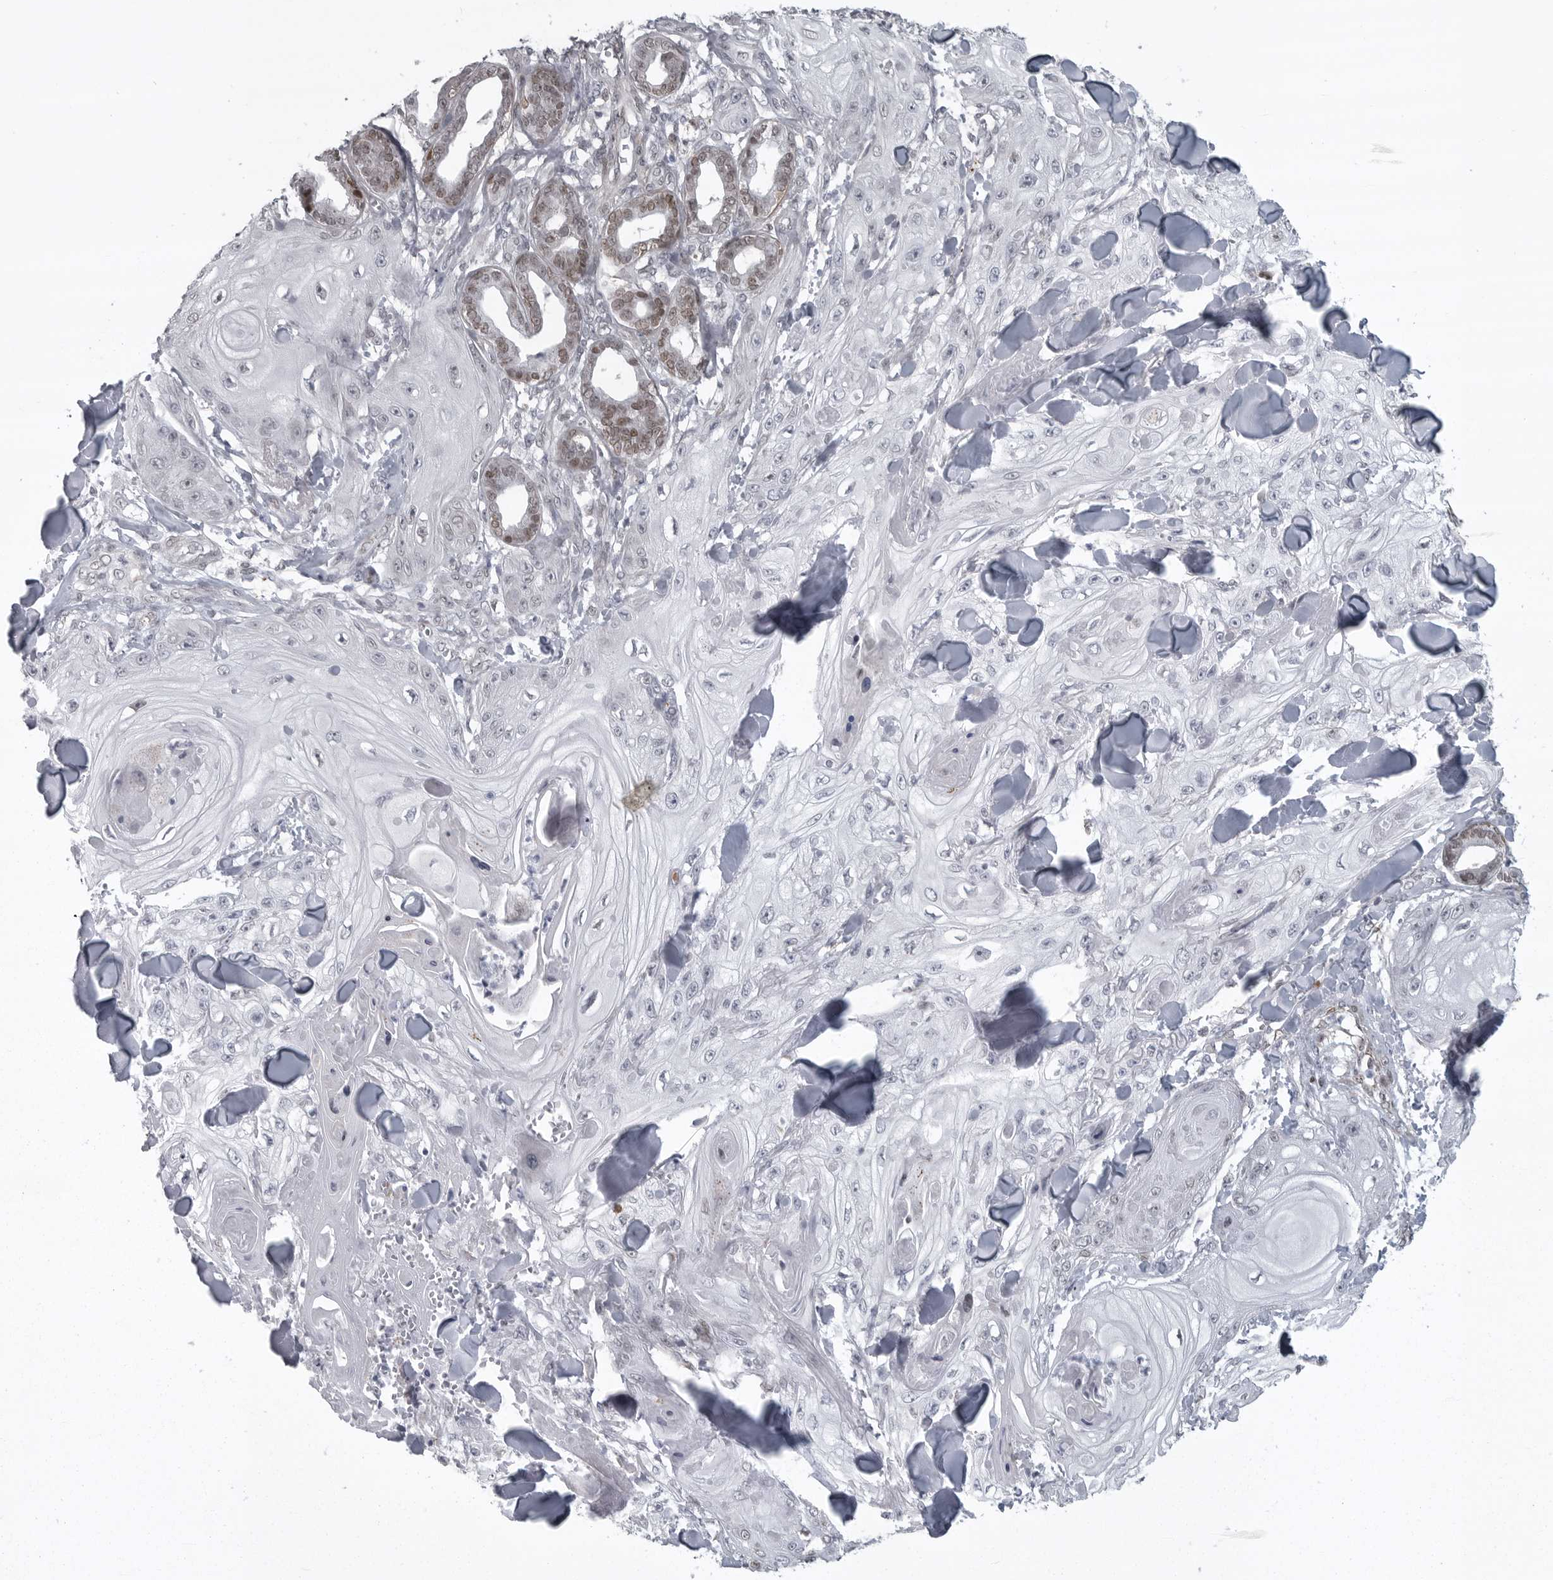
{"staining": {"intensity": "negative", "quantity": "none", "location": "none"}, "tissue": "skin cancer", "cell_type": "Tumor cells", "image_type": "cancer", "snomed": [{"axis": "morphology", "description": "Squamous cell carcinoma, NOS"}, {"axis": "topography", "description": "Skin"}], "caption": "DAB (3,3'-diaminobenzidine) immunohistochemical staining of skin cancer (squamous cell carcinoma) demonstrates no significant staining in tumor cells.", "gene": "HMGN3", "patient": {"sex": "male", "age": 74}}